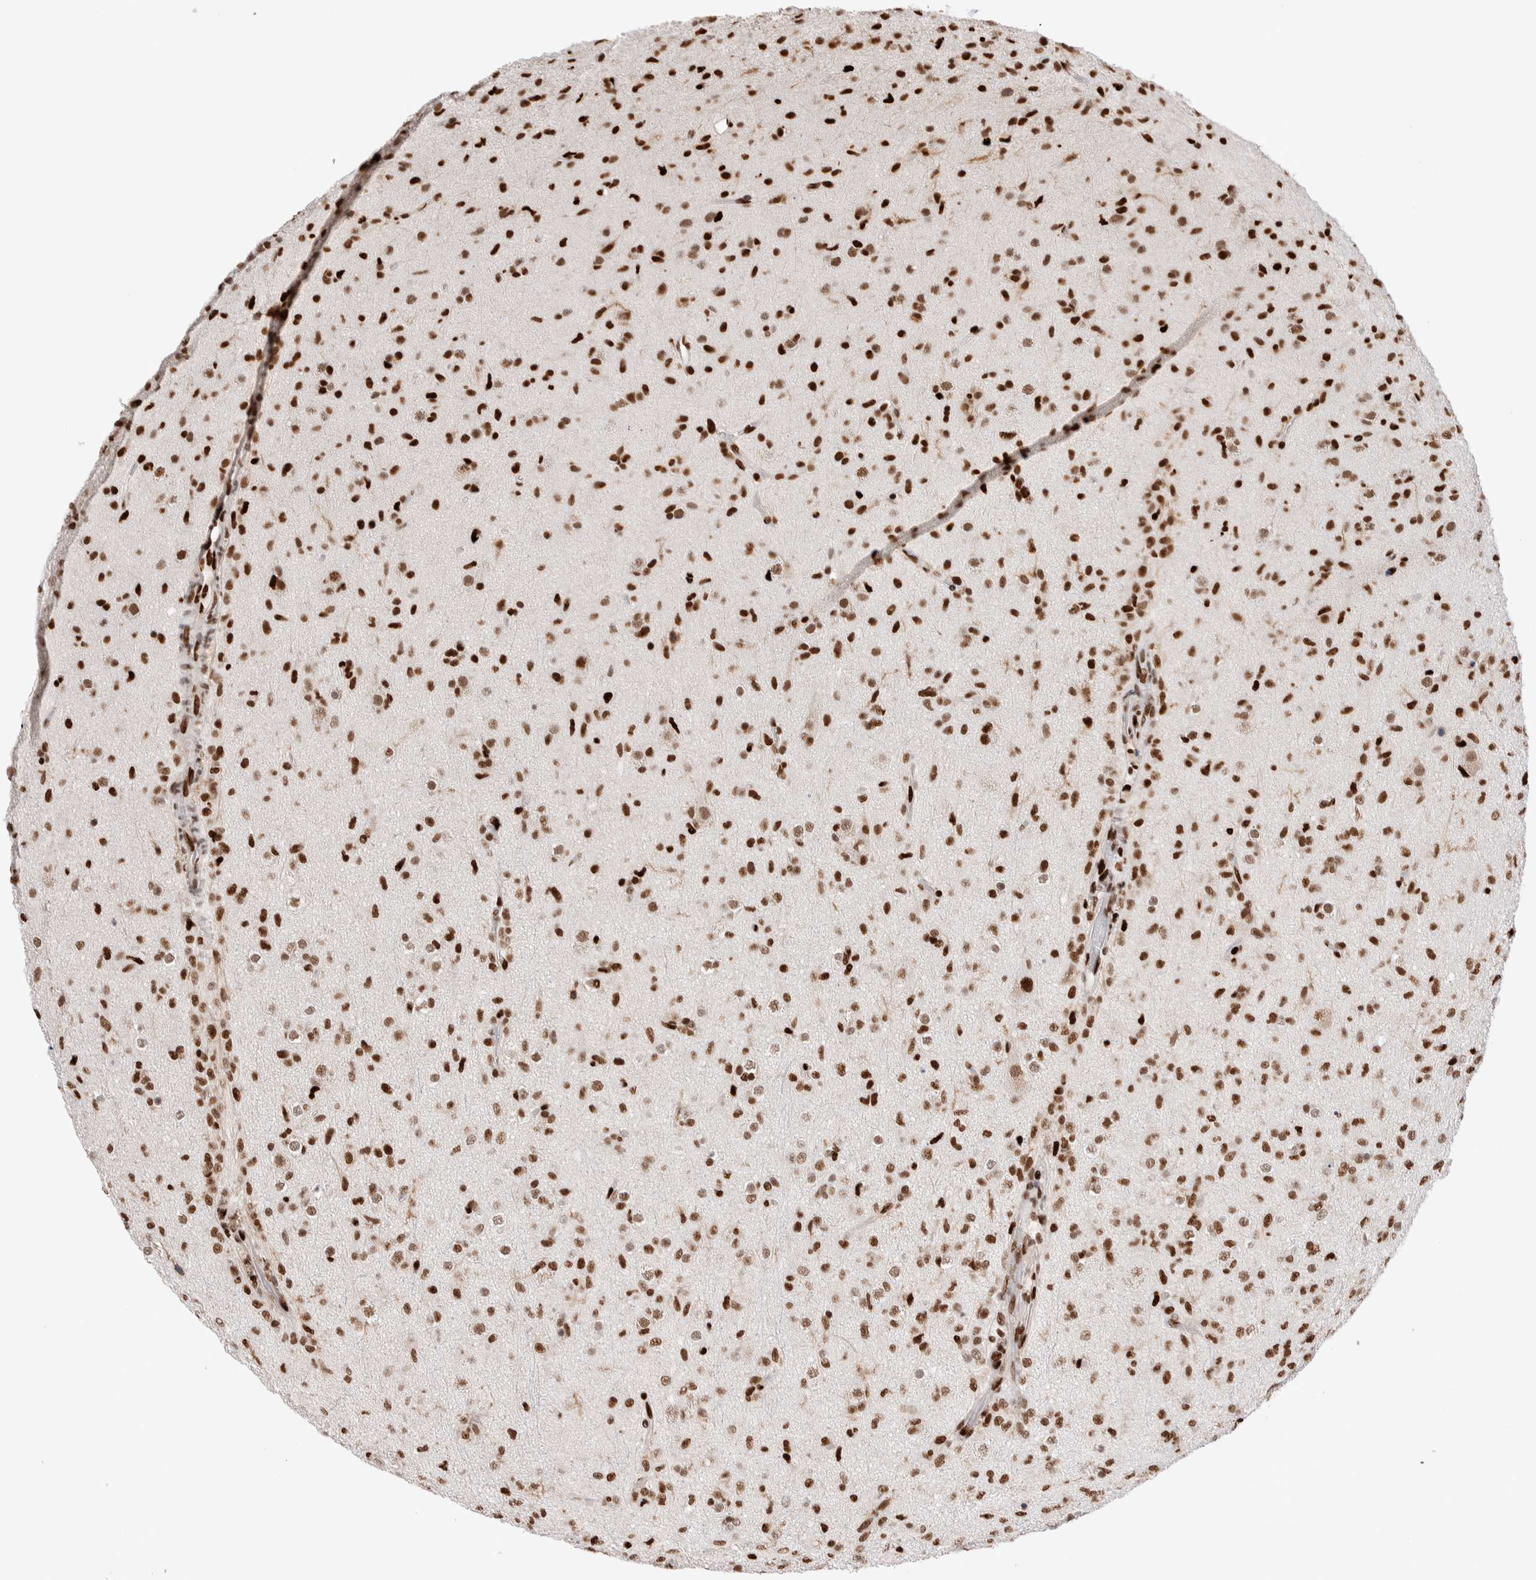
{"staining": {"intensity": "strong", "quantity": ">75%", "location": "nuclear"}, "tissue": "glioma", "cell_type": "Tumor cells", "image_type": "cancer", "snomed": [{"axis": "morphology", "description": "Glioma, malignant, Low grade"}, {"axis": "topography", "description": "Brain"}], "caption": "This histopathology image exhibits low-grade glioma (malignant) stained with IHC to label a protein in brown. The nuclear of tumor cells show strong positivity for the protein. Nuclei are counter-stained blue.", "gene": "RNASEK-C17orf49", "patient": {"sex": "male", "age": 65}}